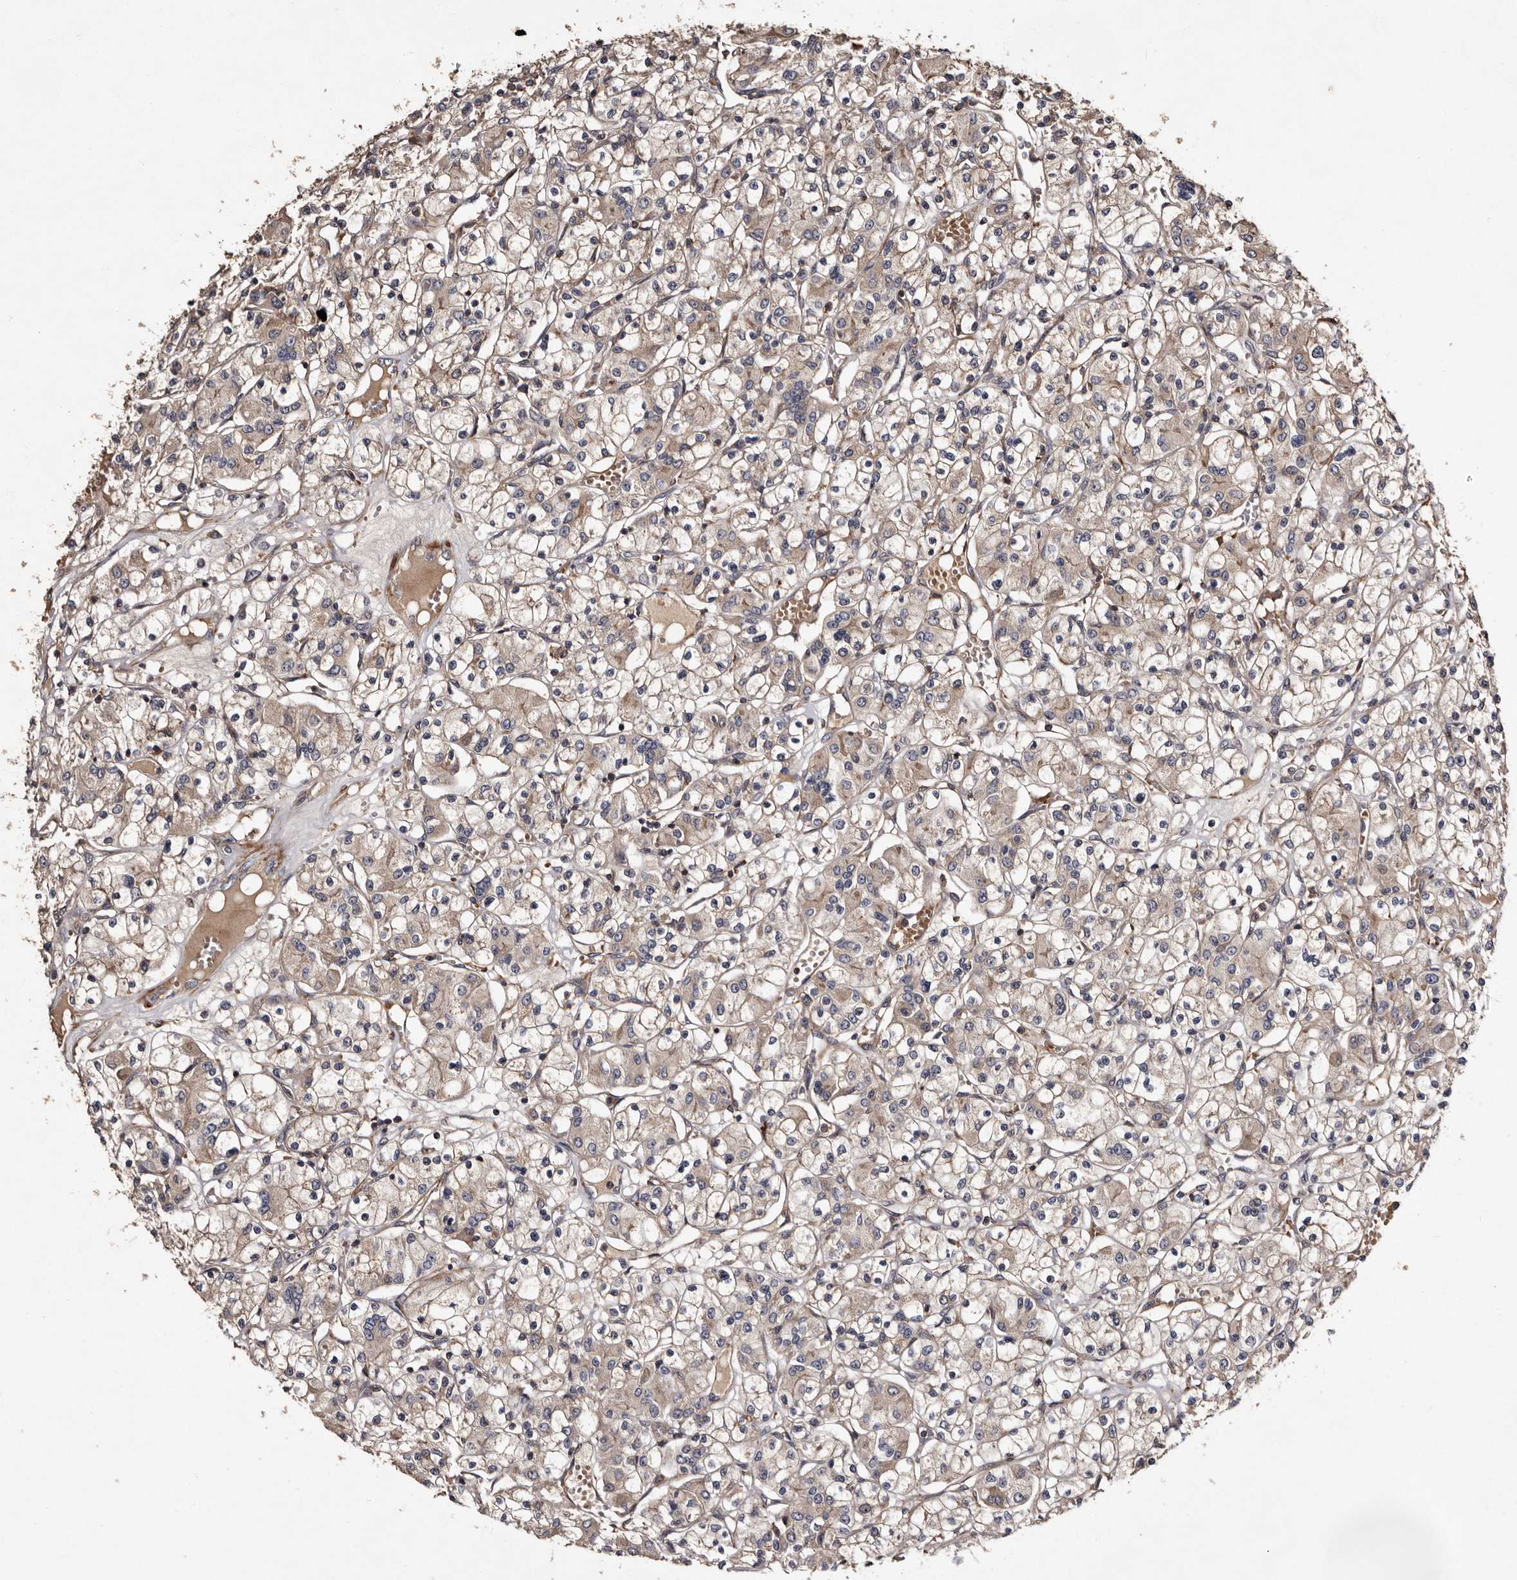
{"staining": {"intensity": "weak", "quantity": "<25%", "location": "cytoplasmic/membranous"}, "tissue": "renal cancer", "cell_type": "Tumor cells", "image_type": "cancer", "snomed": [{"axis": "morphology", "description": "Adenocarcinoma, NOS"}, {"axis": "topography", "description": "Kidney"}], "caption": "A micrograph of human renal cancer (adenocarcinoma) is negative for staining in tumor cells.", "gene": "PRKD3", "patient": {"sex": "female", "age": 59}}